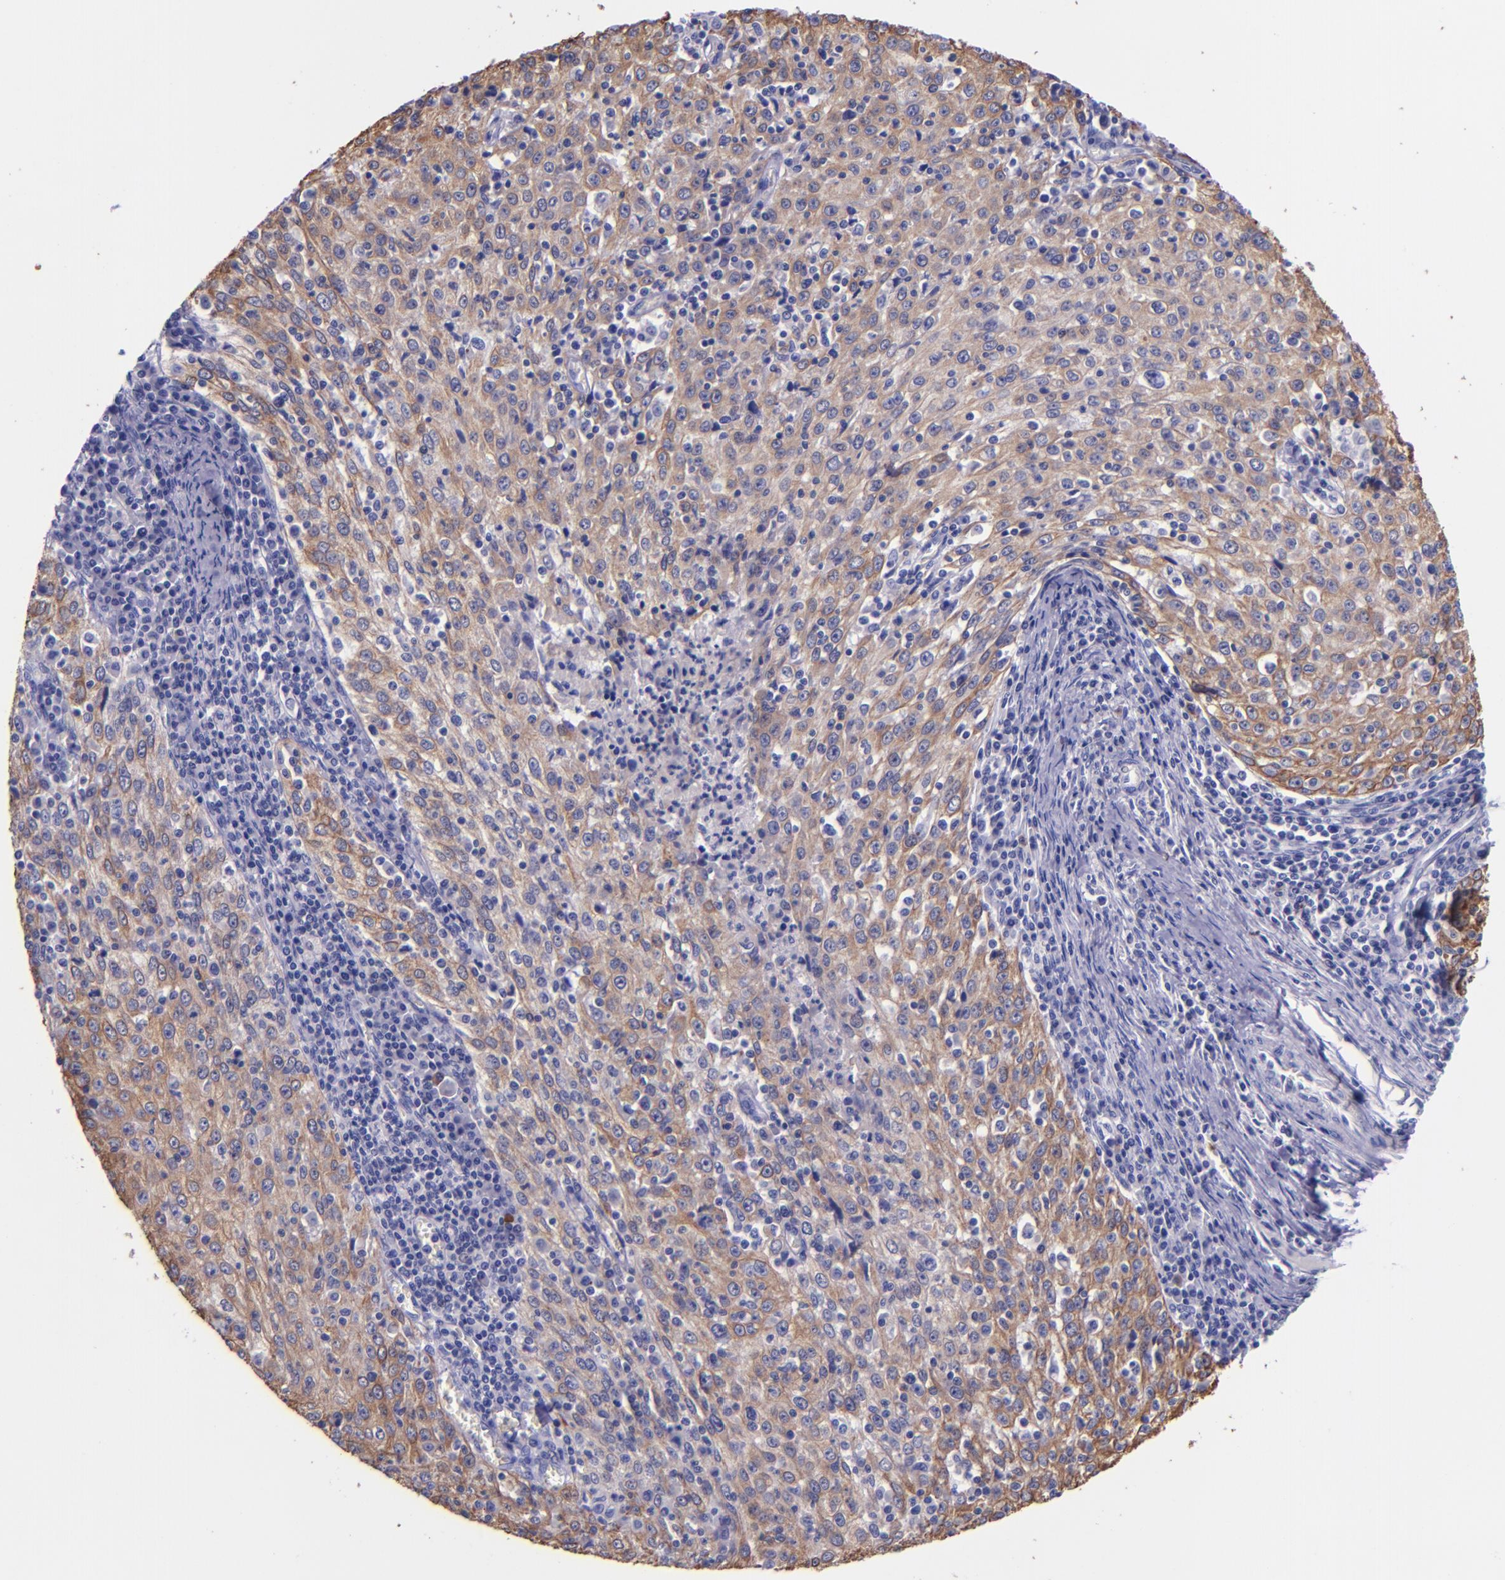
{"staining": {"intensity": "moderate", "quantity": ">75%", "location": "cytoplasmic/membranous"}, "tissue": "cervical cancer", "cell_type": "Tumor cells", "image_type": "cancer", "snomed": [{"axis": "morphology", "description": "Squamous cell carcinoma, NOS"}, {"axis": "topography", "description": "Cervix"}], "caption": "Protein staining exhibits moderate cytoplasmic/membranous expression in about >75% of tumor cells in cervical squamous cell carcinoma. (Brightfield microscopy of DAB IHC at high magnification).", "gene": "KRT4", "patient": {"sex": "female", "age": 27}}